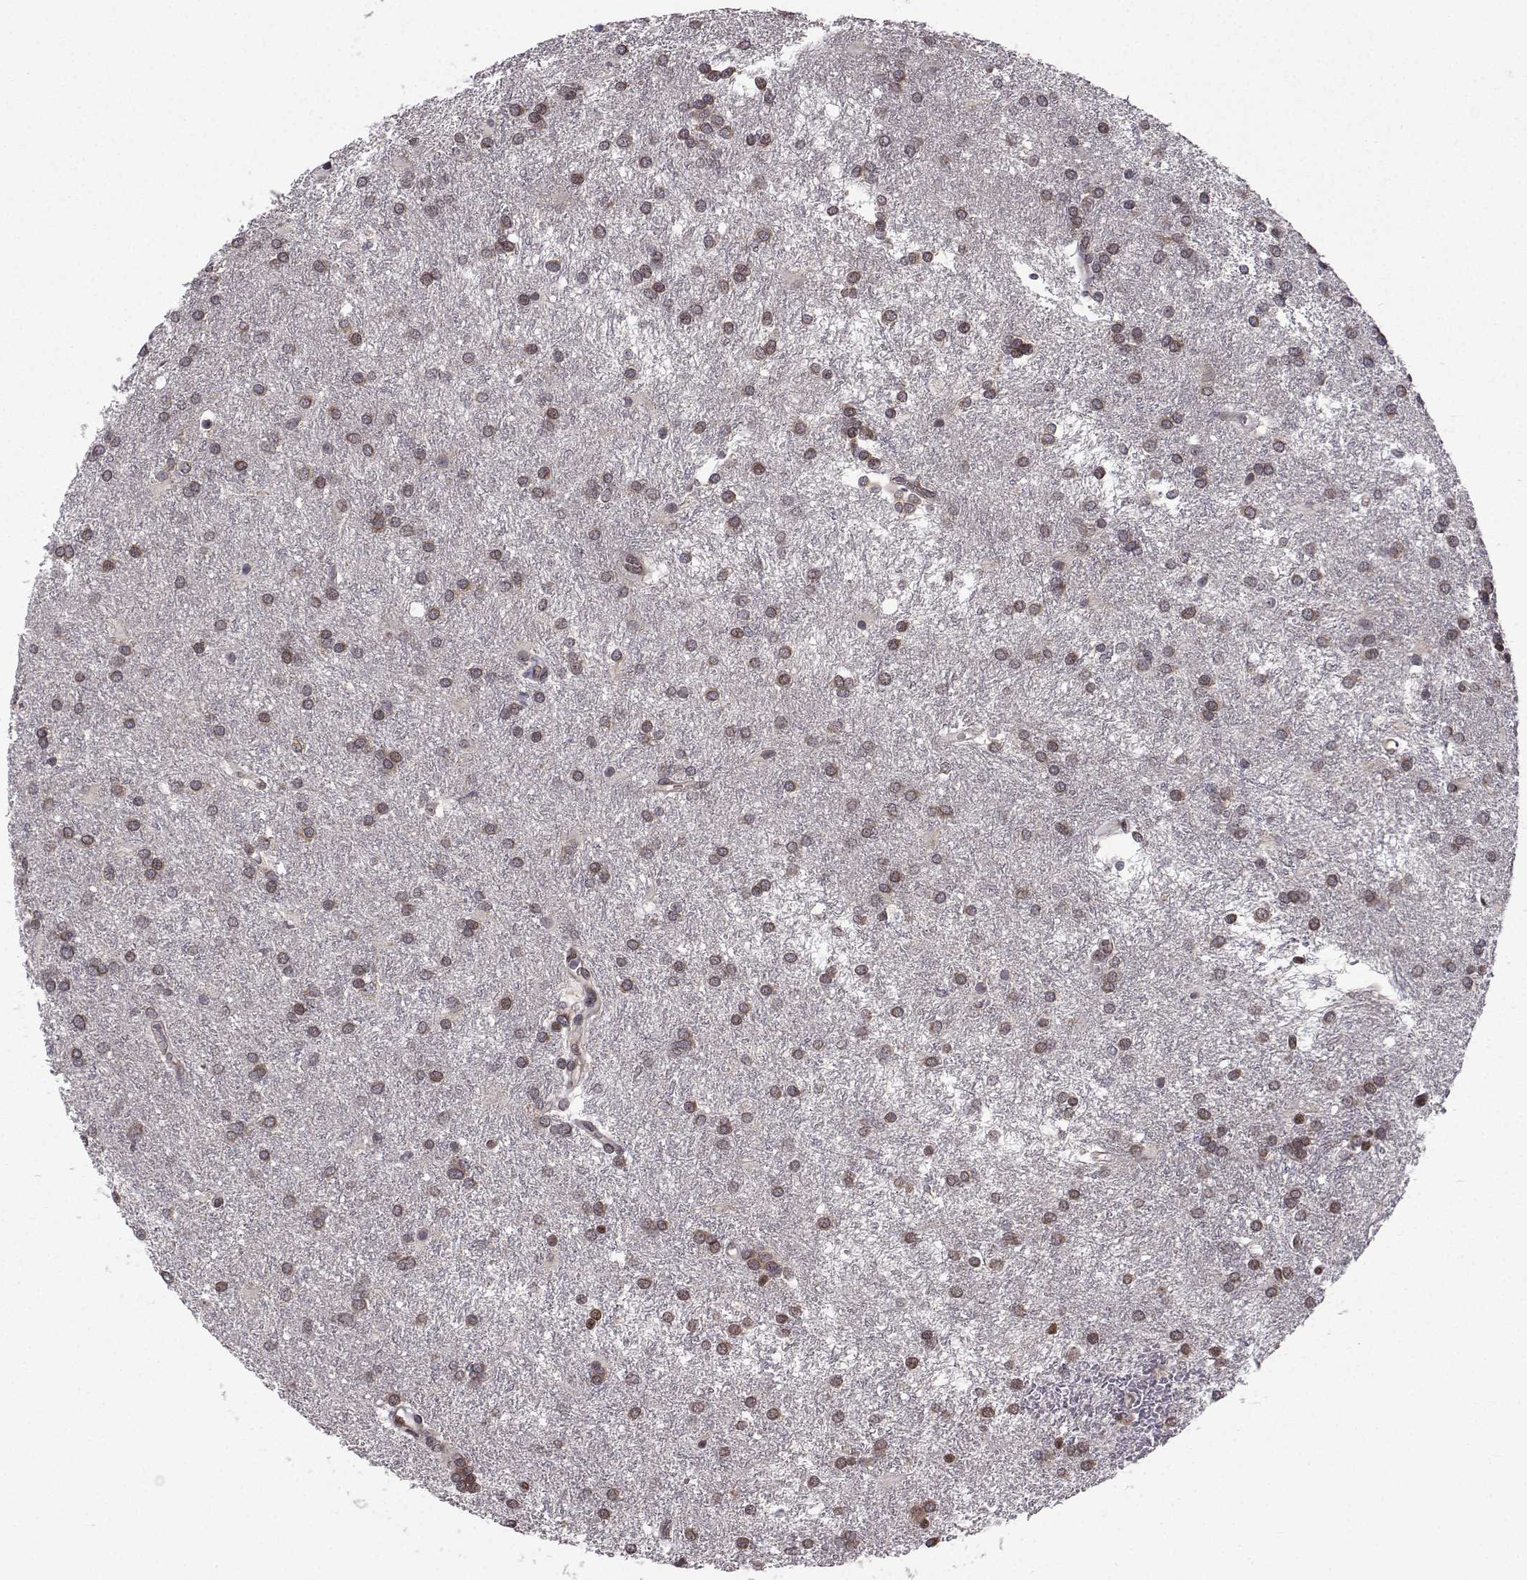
{"staining": {"intensity": "moderate", "quantity": "25%-75%", "location": "cytoplasmic/membranous"}, "tissue": "glioma", "cell_type": "Tumor cells", "image_type": "cancer", "snomed": [{"axis": "morphology", "description": "Glioma, malignant, Low grade"}, {"axis": "topography", "description": "Brain"}], "caption": "A brown stain shows moderate cytoplasmic/membranous positivity of a protein in glioma tumor cells.", "gene": "PKN2", "patient": {"sex": "female", "age": 32}}